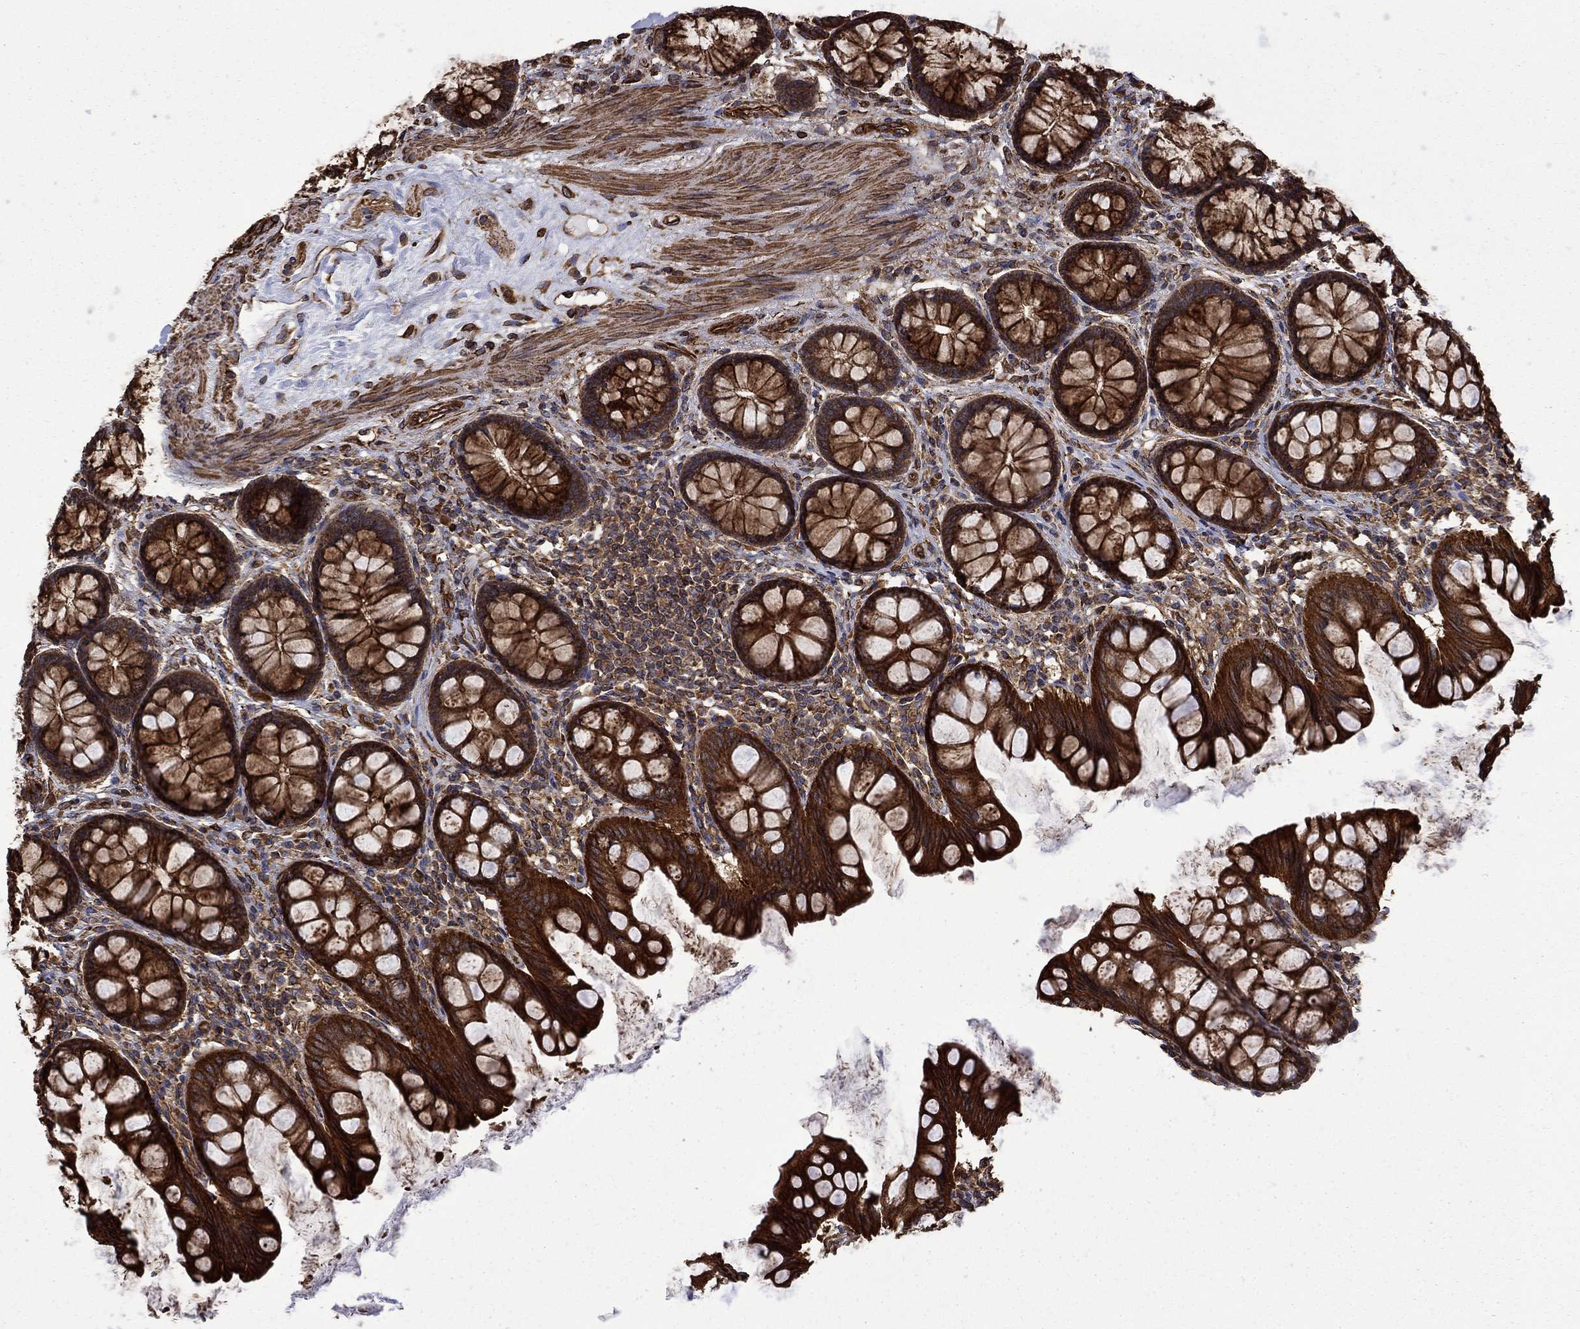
{"staining": {"intensity": "strong", "quantity": ">75%", "location": "cytoplasmic/membranous"}, "tissue": "colon", "cell_type": "Endothelial cells", "image_type": "normal", "snomed": [{"axis": "morphology", "description": "Normal tissue, NOS"}, {"axis": "topography", "description": "Colon"}], "caption": "DAB (3,3'-diaminobenzidine) immunohistochemical staining of benign colon demonstrates strong cytoplasmic/membranous protein staining in about >75% of endothelial cells.", "gene": "CUTC", "patient": {"sex": "female", "age": 65}}